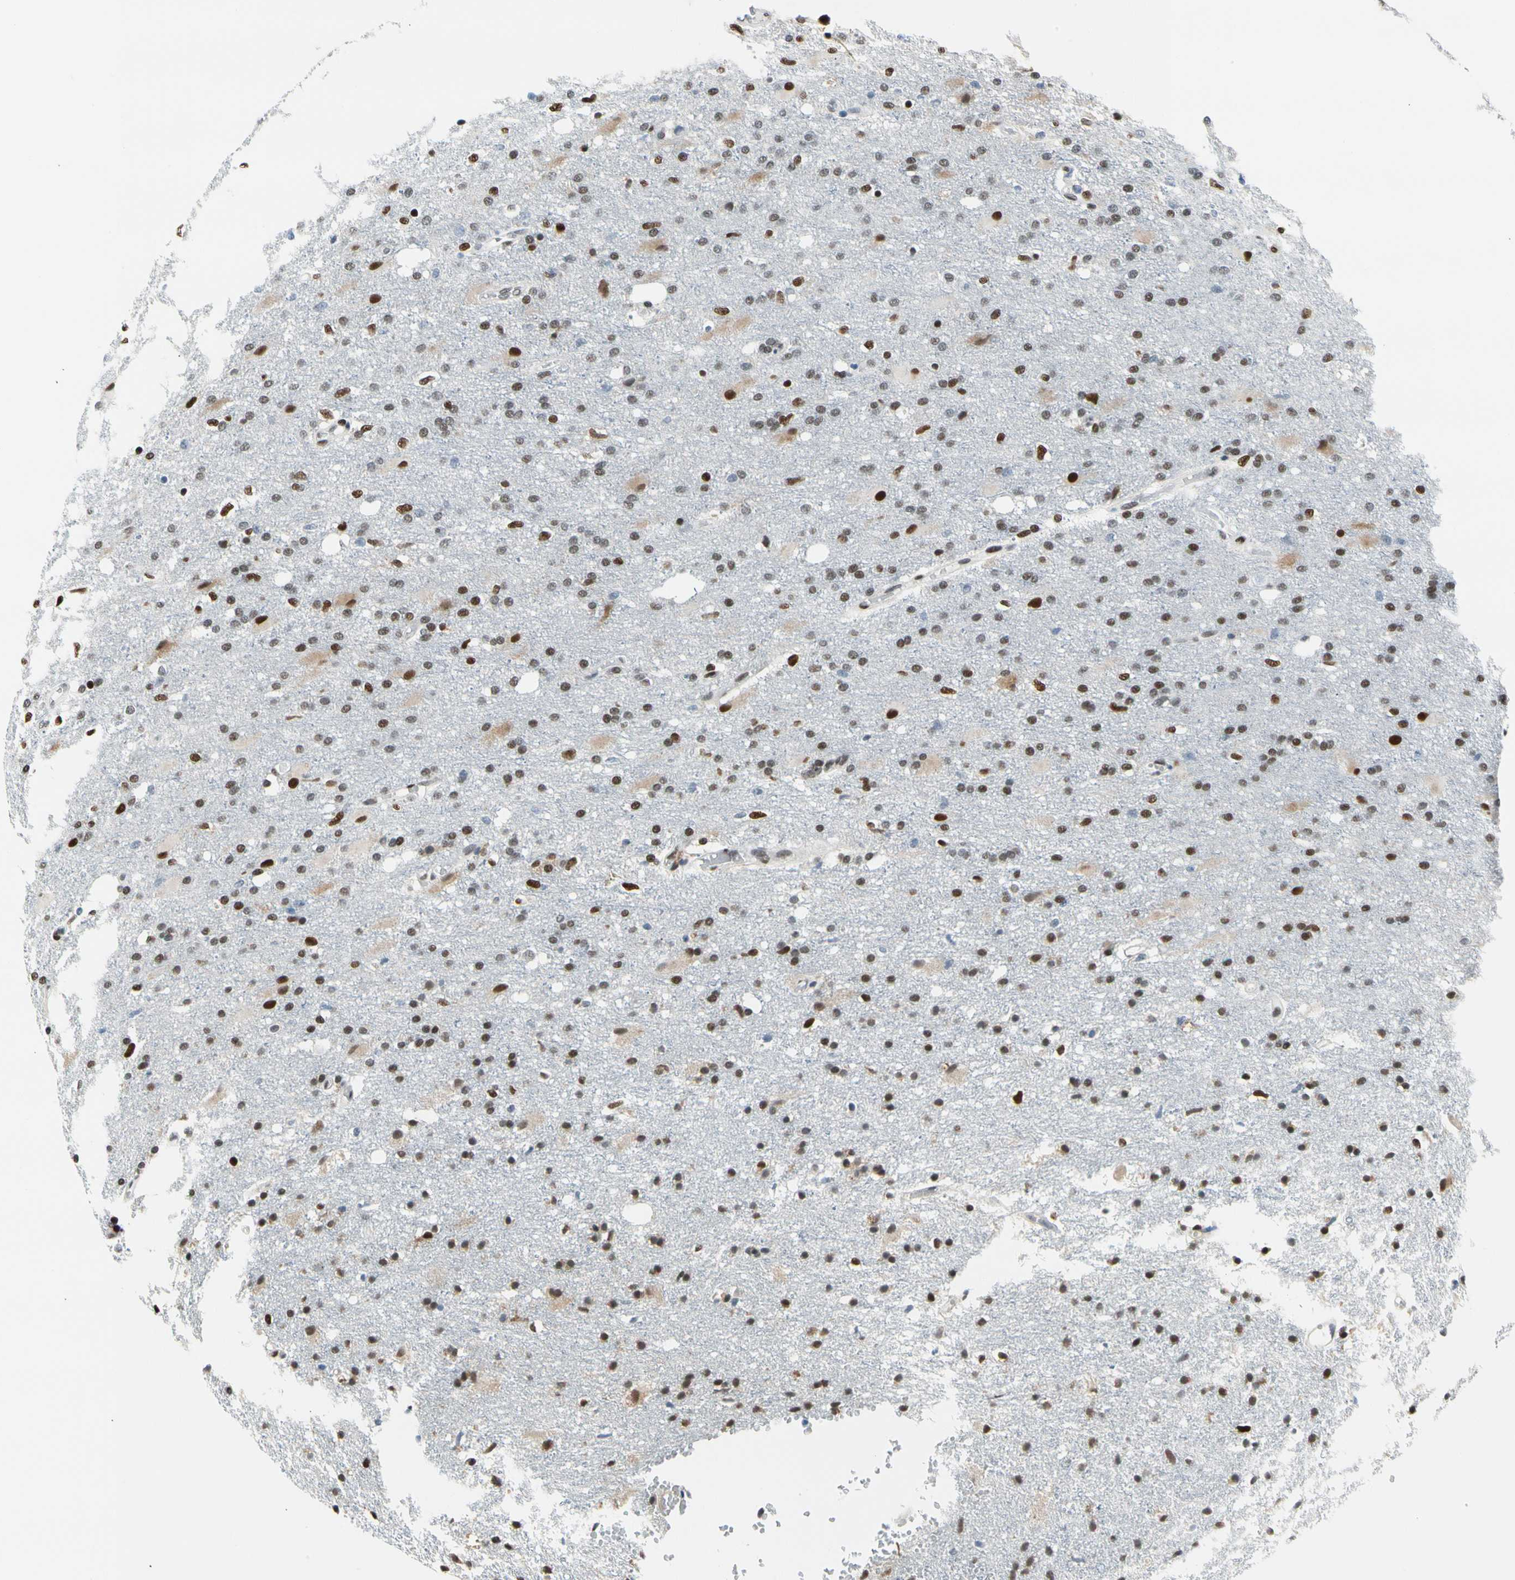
{"staining": {"intensity": "moderate", "quantity": "25%-75%", "location": "nuclear"}, "tissue": "glioma", "cell_type": "Tumor cells", "image_type": "cancer", "snomed": [{"axis": "morphology", "description": "Normal tissue, NOS"}, {"axis": "morphology", "description": "Glioma, malignant, High grade"}, {"axis": "topography", "description": "Cerebral cortex"}], "caption": "DAB (3,3'-diaminobenzidine) immunohistochemical staining of glioma demonstrates moderate nuclear protein staining in about 25%-75% of tumor cells.", "gene": "NFIA", "patient": {"sex": "male", "age": 77}}